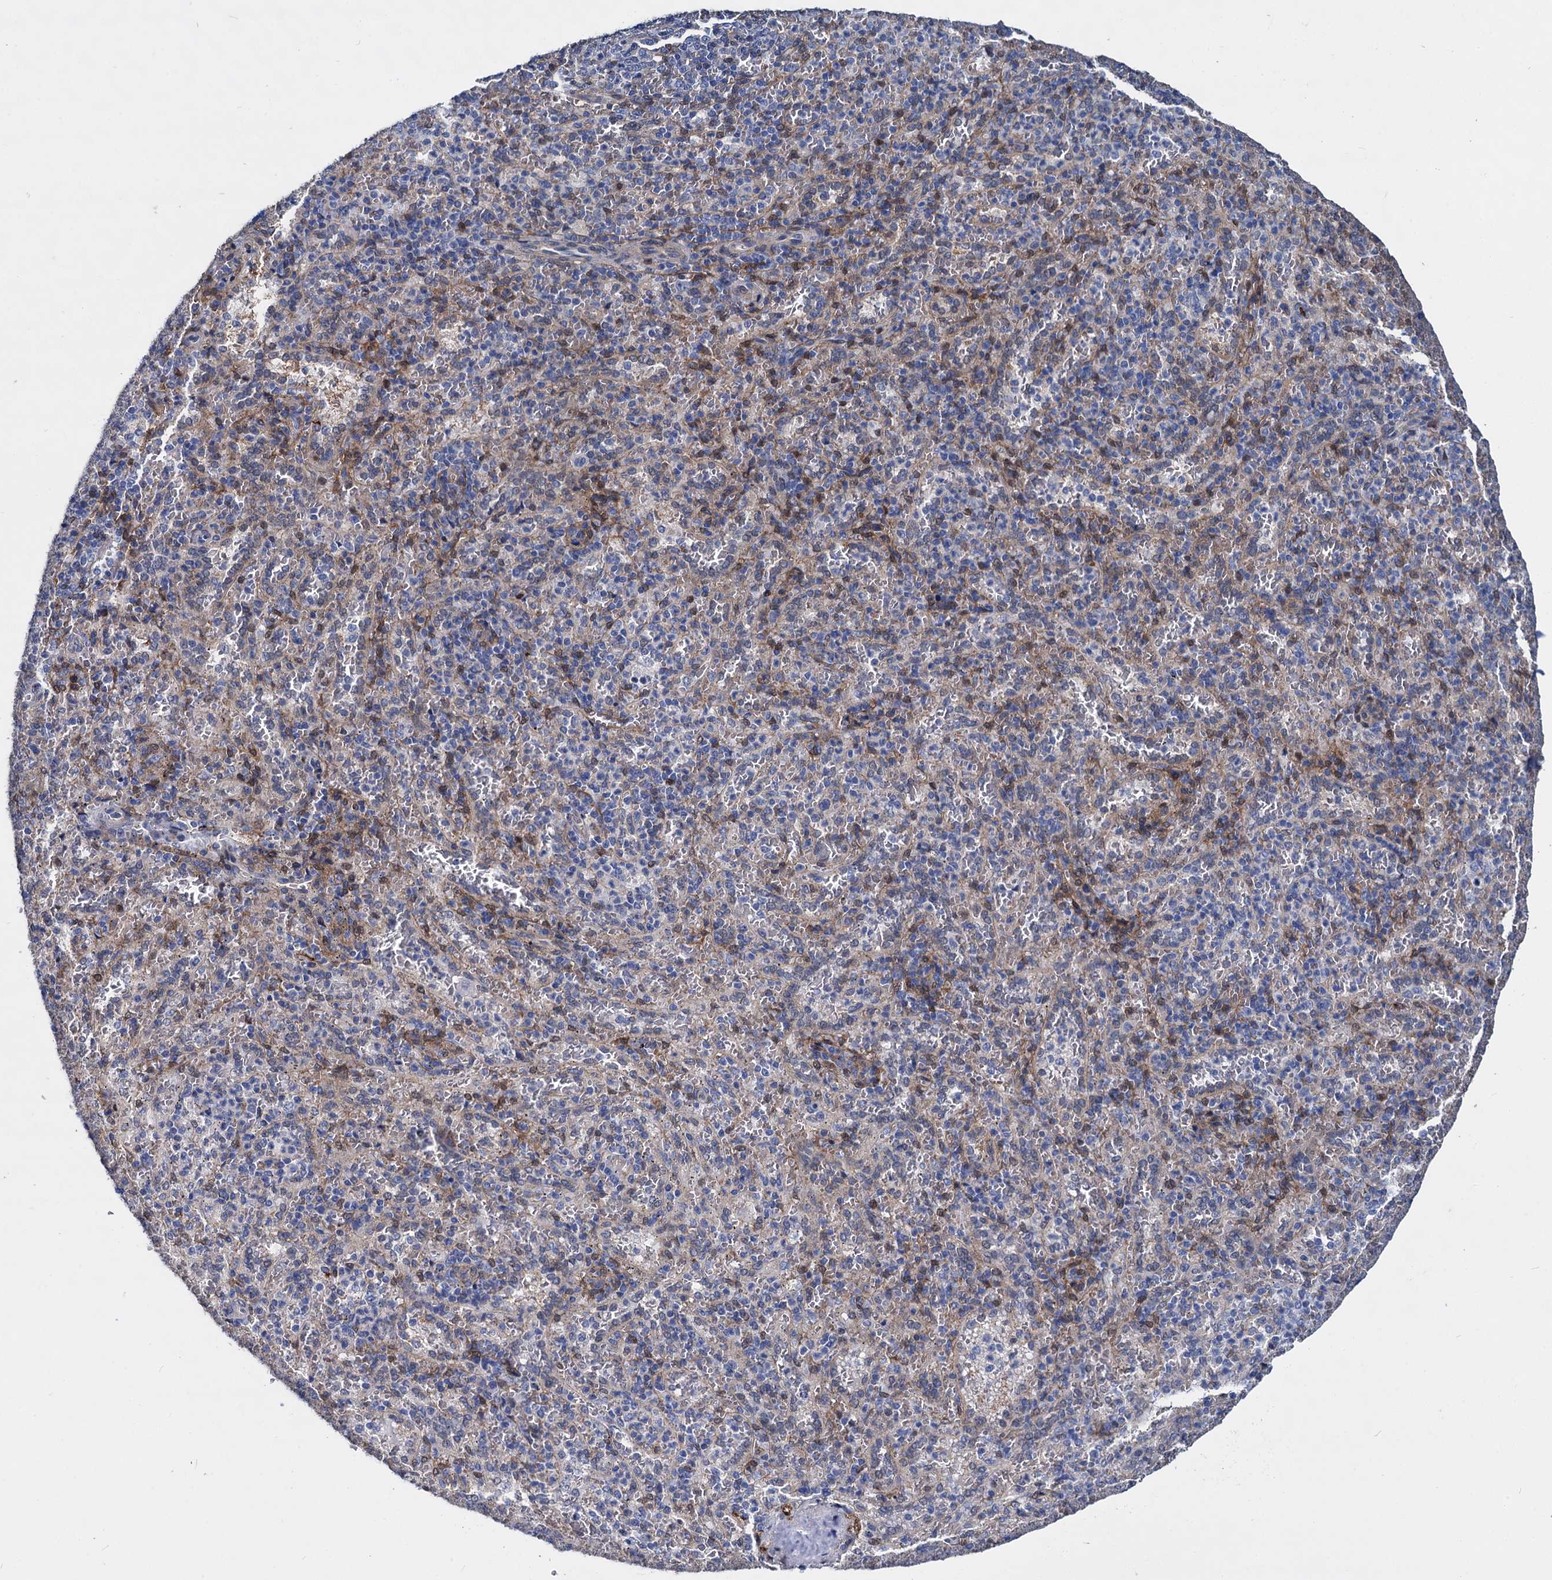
{"staining": {"intensity": "negative", "quantity": "none", "location": "none"}, "tissue": "spleen", "cell_type": "Cells in red pulp", "image_type": "normal", "snomed": [{"axis": "morphology", "description": "Normal tissue, NOS"}, {"axis": "topography", "description": "Spleen"}], "caption": "Immunohistochemistry (IHC) image of normal spleen: spleen stained with DAB (3,3'-diaminobenzidine) reveals no significant protein expression in cells in red pulp.", "gene": "GSTM3", "patient": {"sex": "female", "age": 21}}